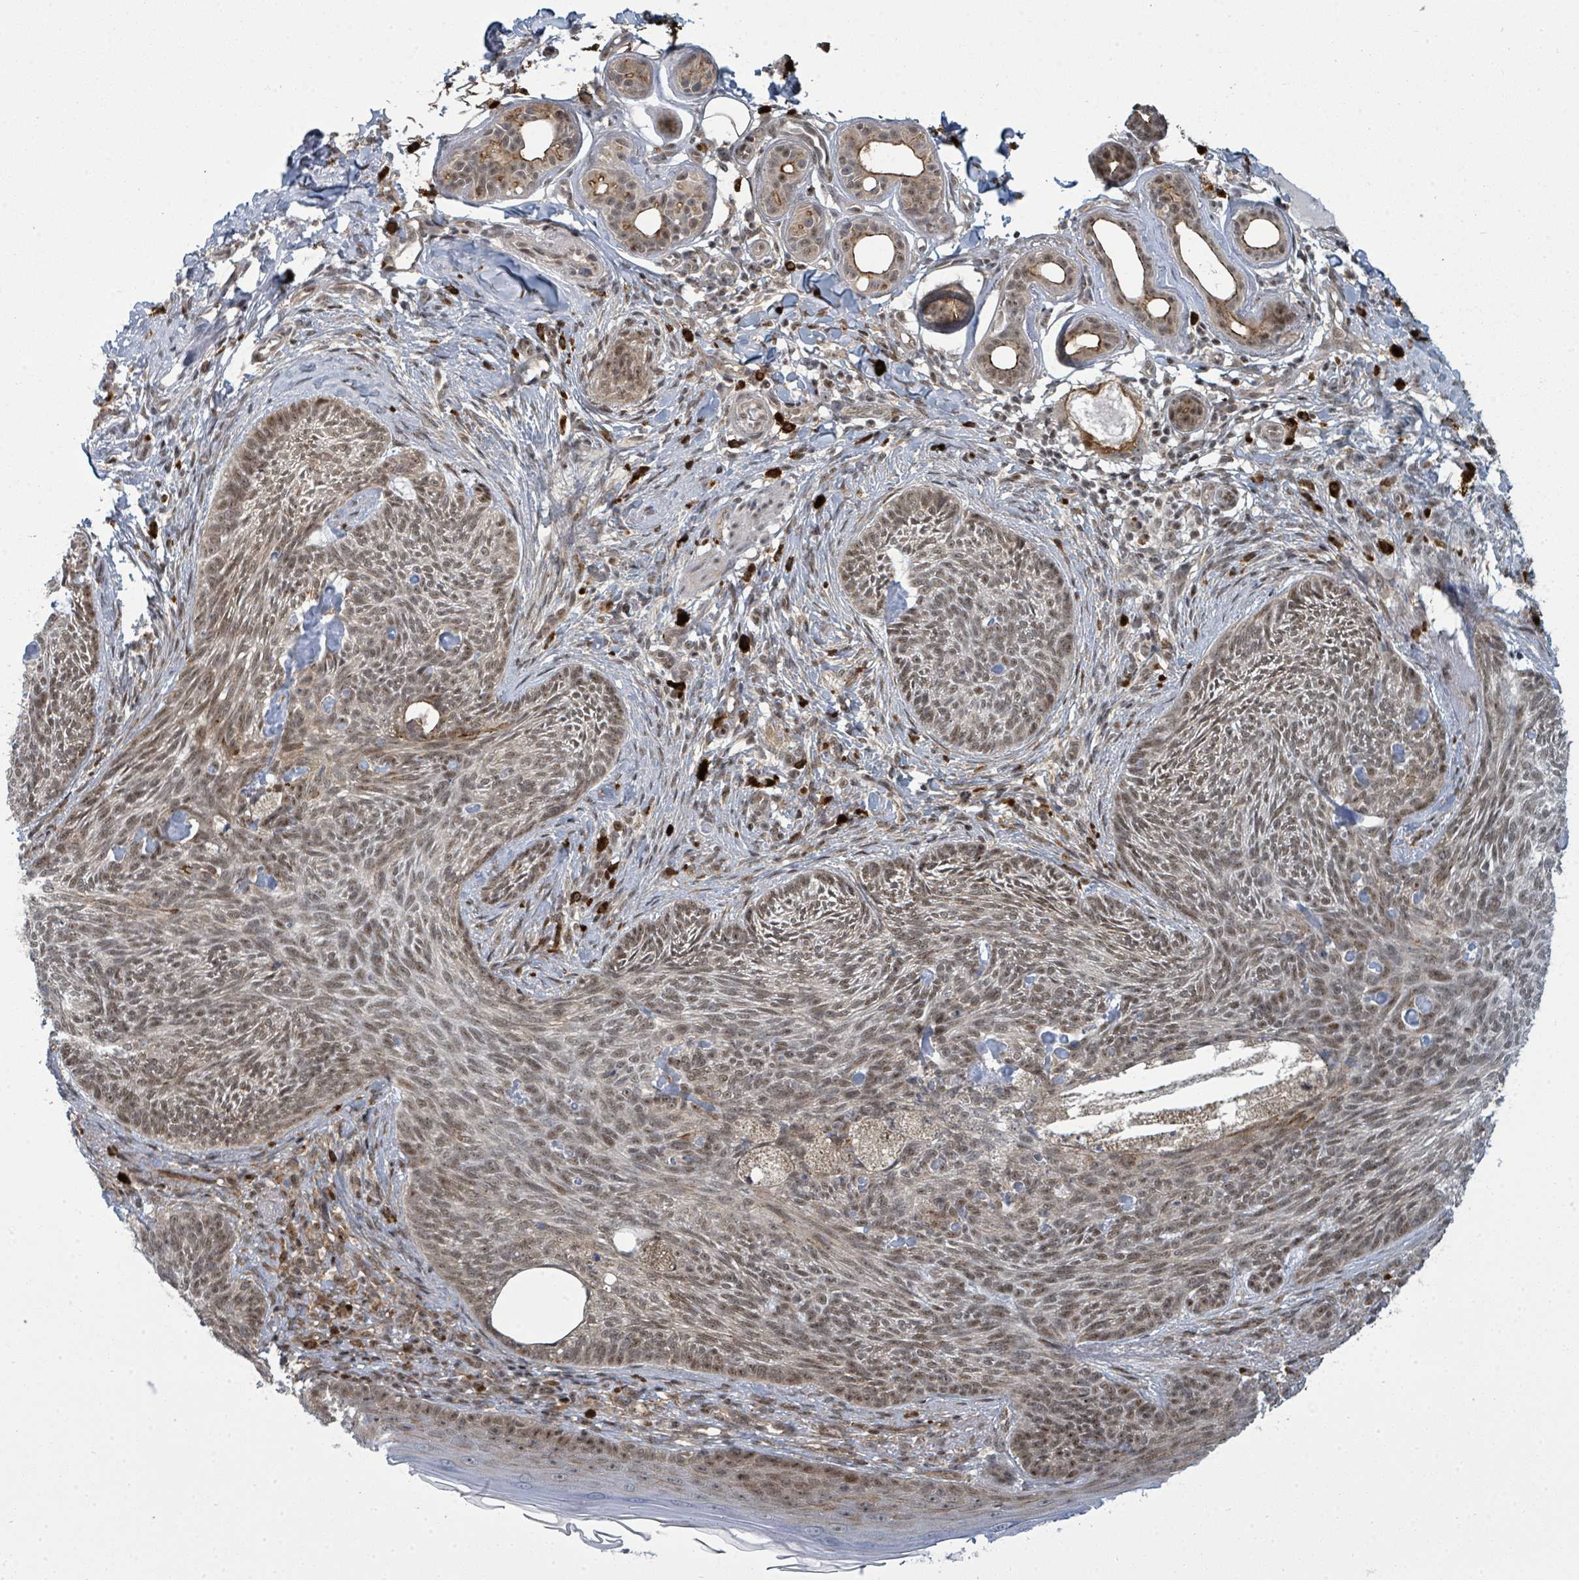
{"staining": {"intensity": "moderate", "quantity": ">75%", "location": "nuclear"}, "tissue": "skin cancer", "cell_type": "Tumor cells", "image_type": "cancer", "snomed": [{"axis": "morphology", "description": "Basal cell carcinoma"}, {"axis": "topography", "description": "Skin"}], "caption": "Protein staining of skin cancer (basal cell carcinoma) tissue shows moderate nuclear expression in approximately >75% of tumor cells. (DAB = brown stain, brightfield microscopy at high magnification).", "gene": "PSMG2", "patient": {"sex": "male", "age": 73}}